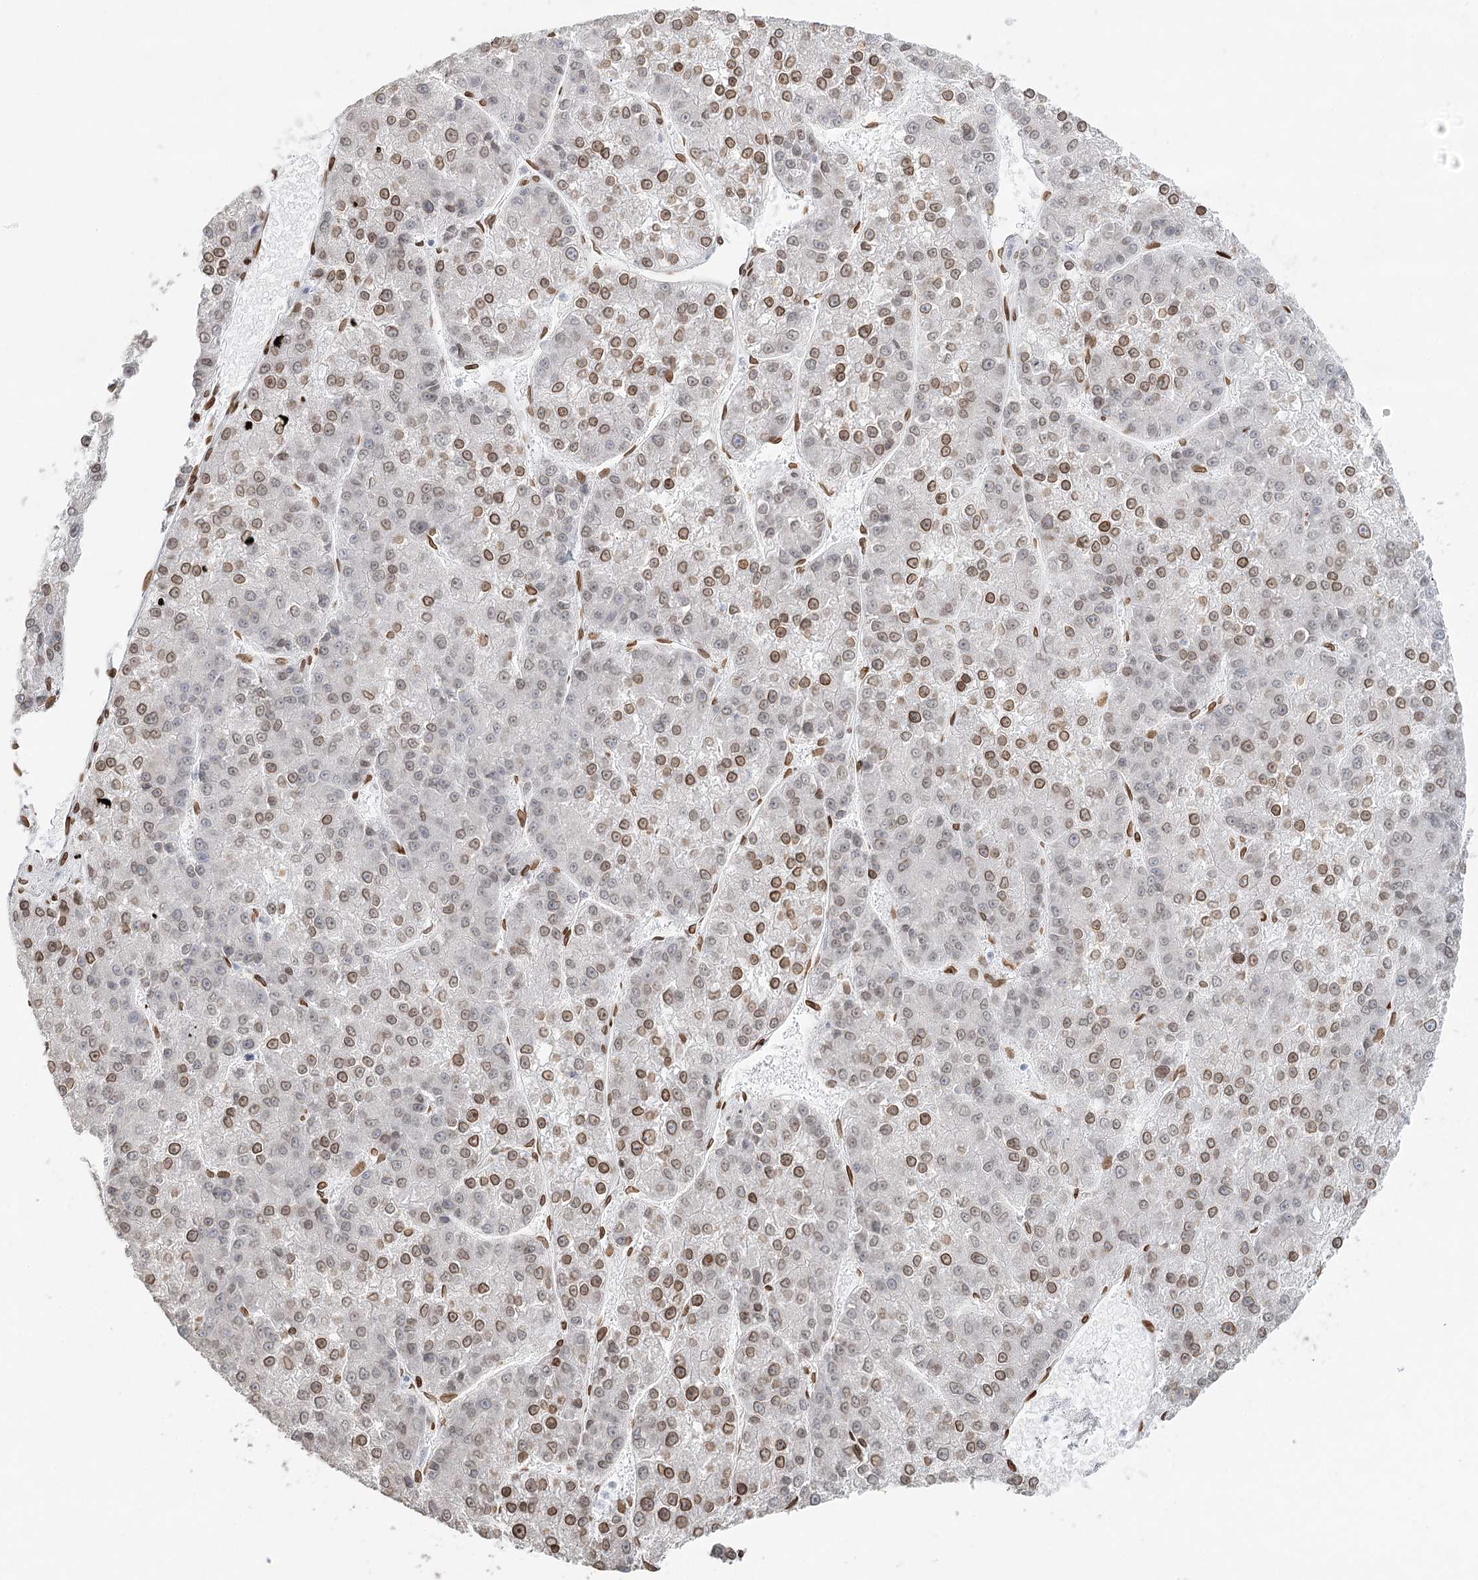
{"staining": {"intensity": "moderate", "quantity": ">75%", "location": "cytoplasmic/membranous,nuclear"}, "tissue": "liver cancer", "cell_type": "Tumor cells", "image_type": "cancer", "snomed": [{"axis": "morphology", "description": "Carcinoma, Hepatocellular, NOS"}, {"axis": "topography", "description": "Liver"}], "caption": "A high-resolution histopathology image shows immunohistochemistry staining of hepatocellular carcinoma (liver), which reveals moderate cytoplasmic/membranous and nuclear expression in approximately >75% of tumor cells.", "gene": "VWA5A", "patient": {"sex": "female", "age": 73}}